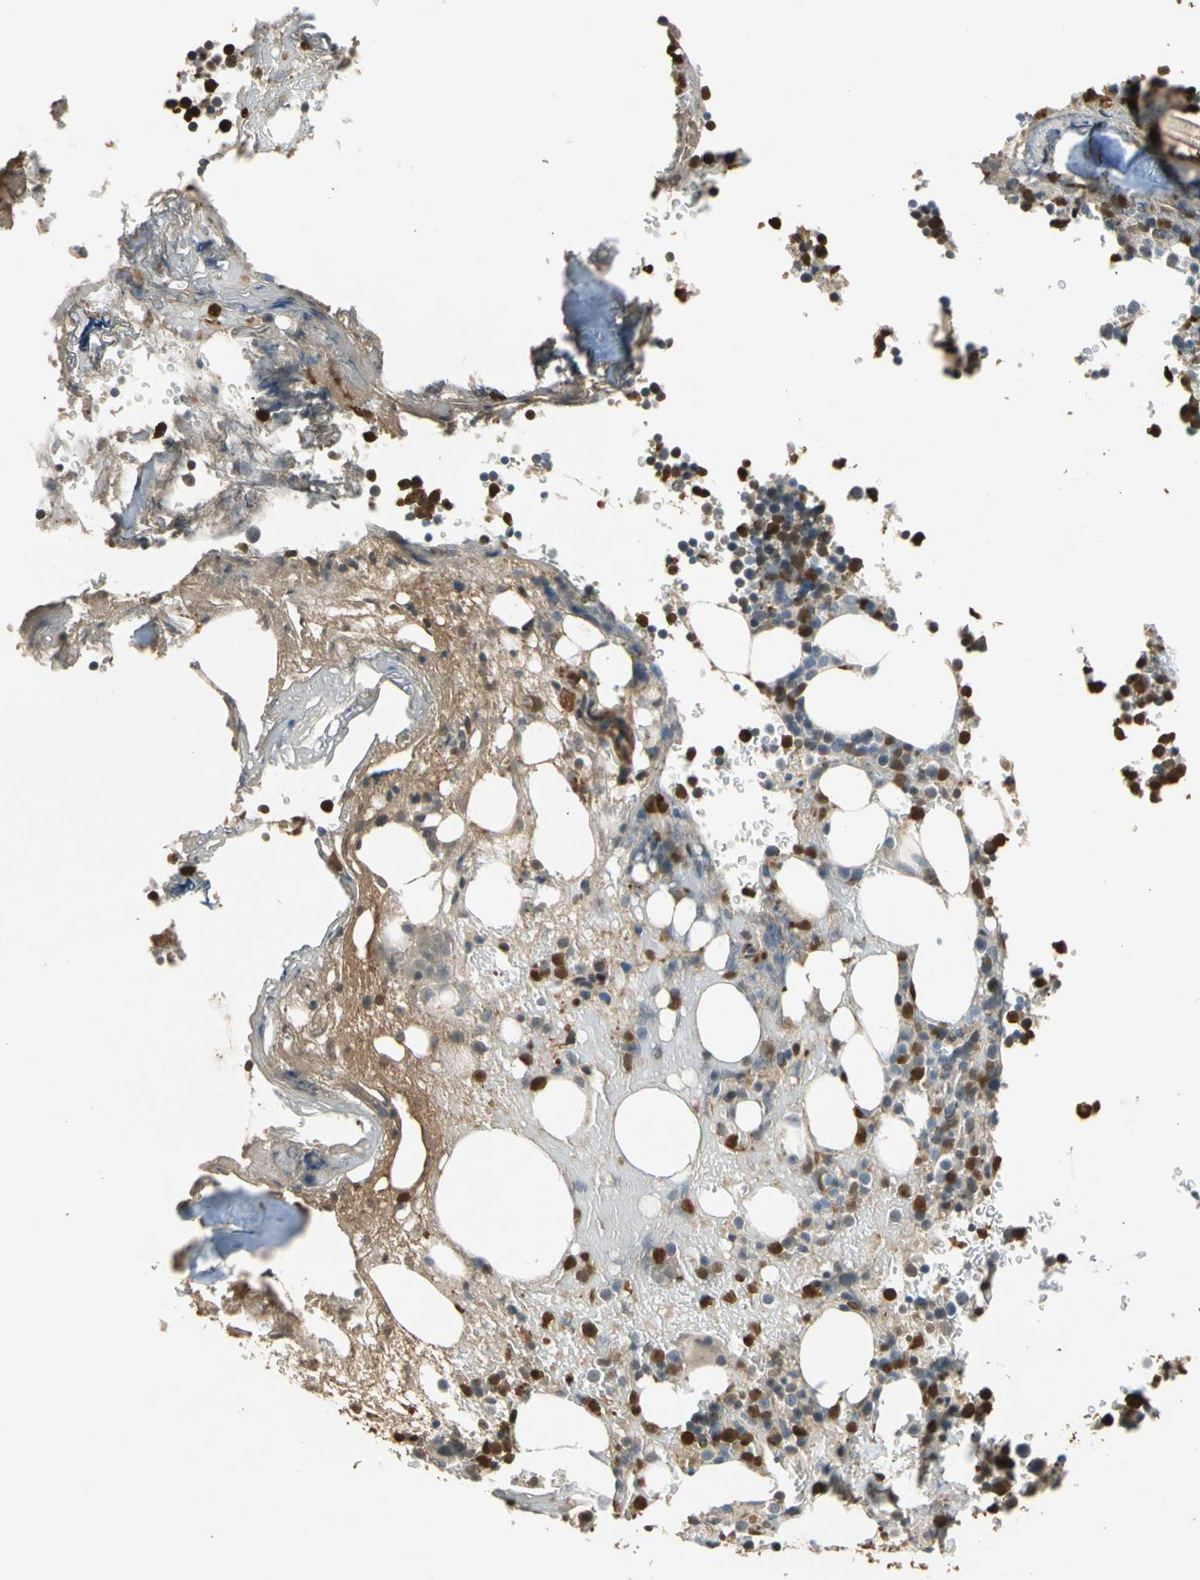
{"staining": {"intensity": "strong", "quantity": "25%-75%", "location": "cytoplasmic/membranous,nuclear"}, "tissue": "bone marrow", "cell_type": "Hematopoietic cells", "image_type": "normal", "snomed": [{"axis": "morphology", "description": "Normal tissue, NOS"}, {"axis": "topography", "description": "Bone marrow"}], "caption": "Immunohistochemical staining of unremarkable bone marrow demonstrates high levels of strong cytoplasmic/membranous,nuclear positivity in approximately 25%-75% of hematopoietic cells.", "gene": "S100A6", "patient": {"sex": "female", "age": 73}}